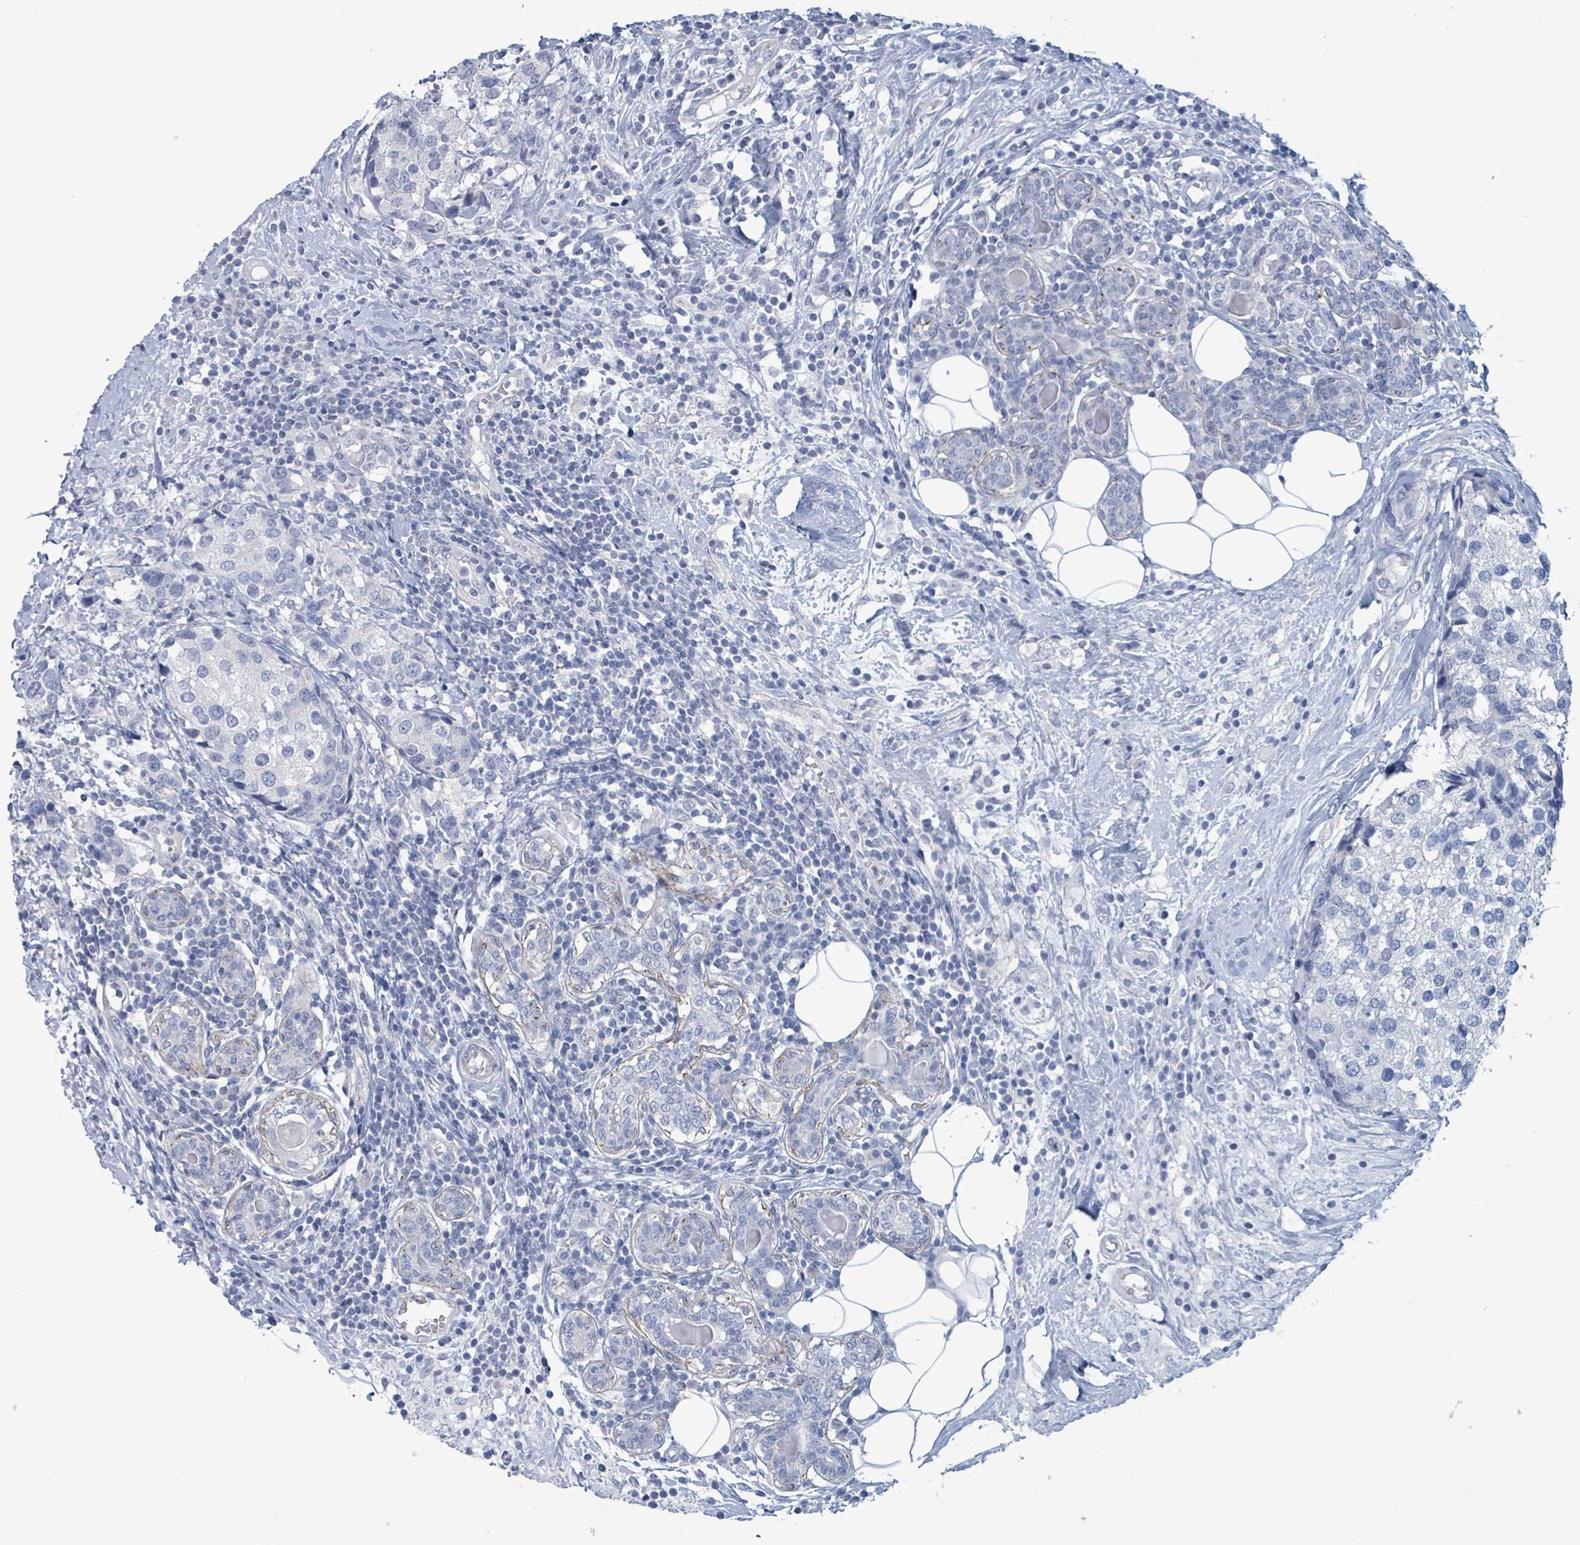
{"staining": {"intensity": "negative", "quantity": "none", "location": "none"}, "tissue": "breast cancer", "cell_type": "Tumor cells", "image_type": "cancer", "snomed": [{"axis": "morphology", "description": "Lobular carcinoma"}, {"axis": "topography", "description": "Breast"}], "caption": "A photomicrograph of breast cancer (lobular carcinoma) stained for a protein reveals no brown staining in tumor cells. The staining was performed using DAB to visualize the protein expression in brown, while the nuclei were stained in blue with hematoxylin (Magnification: 20x).", "gene": "PKLR", "patient": {"sex": "female", "age": 59}}